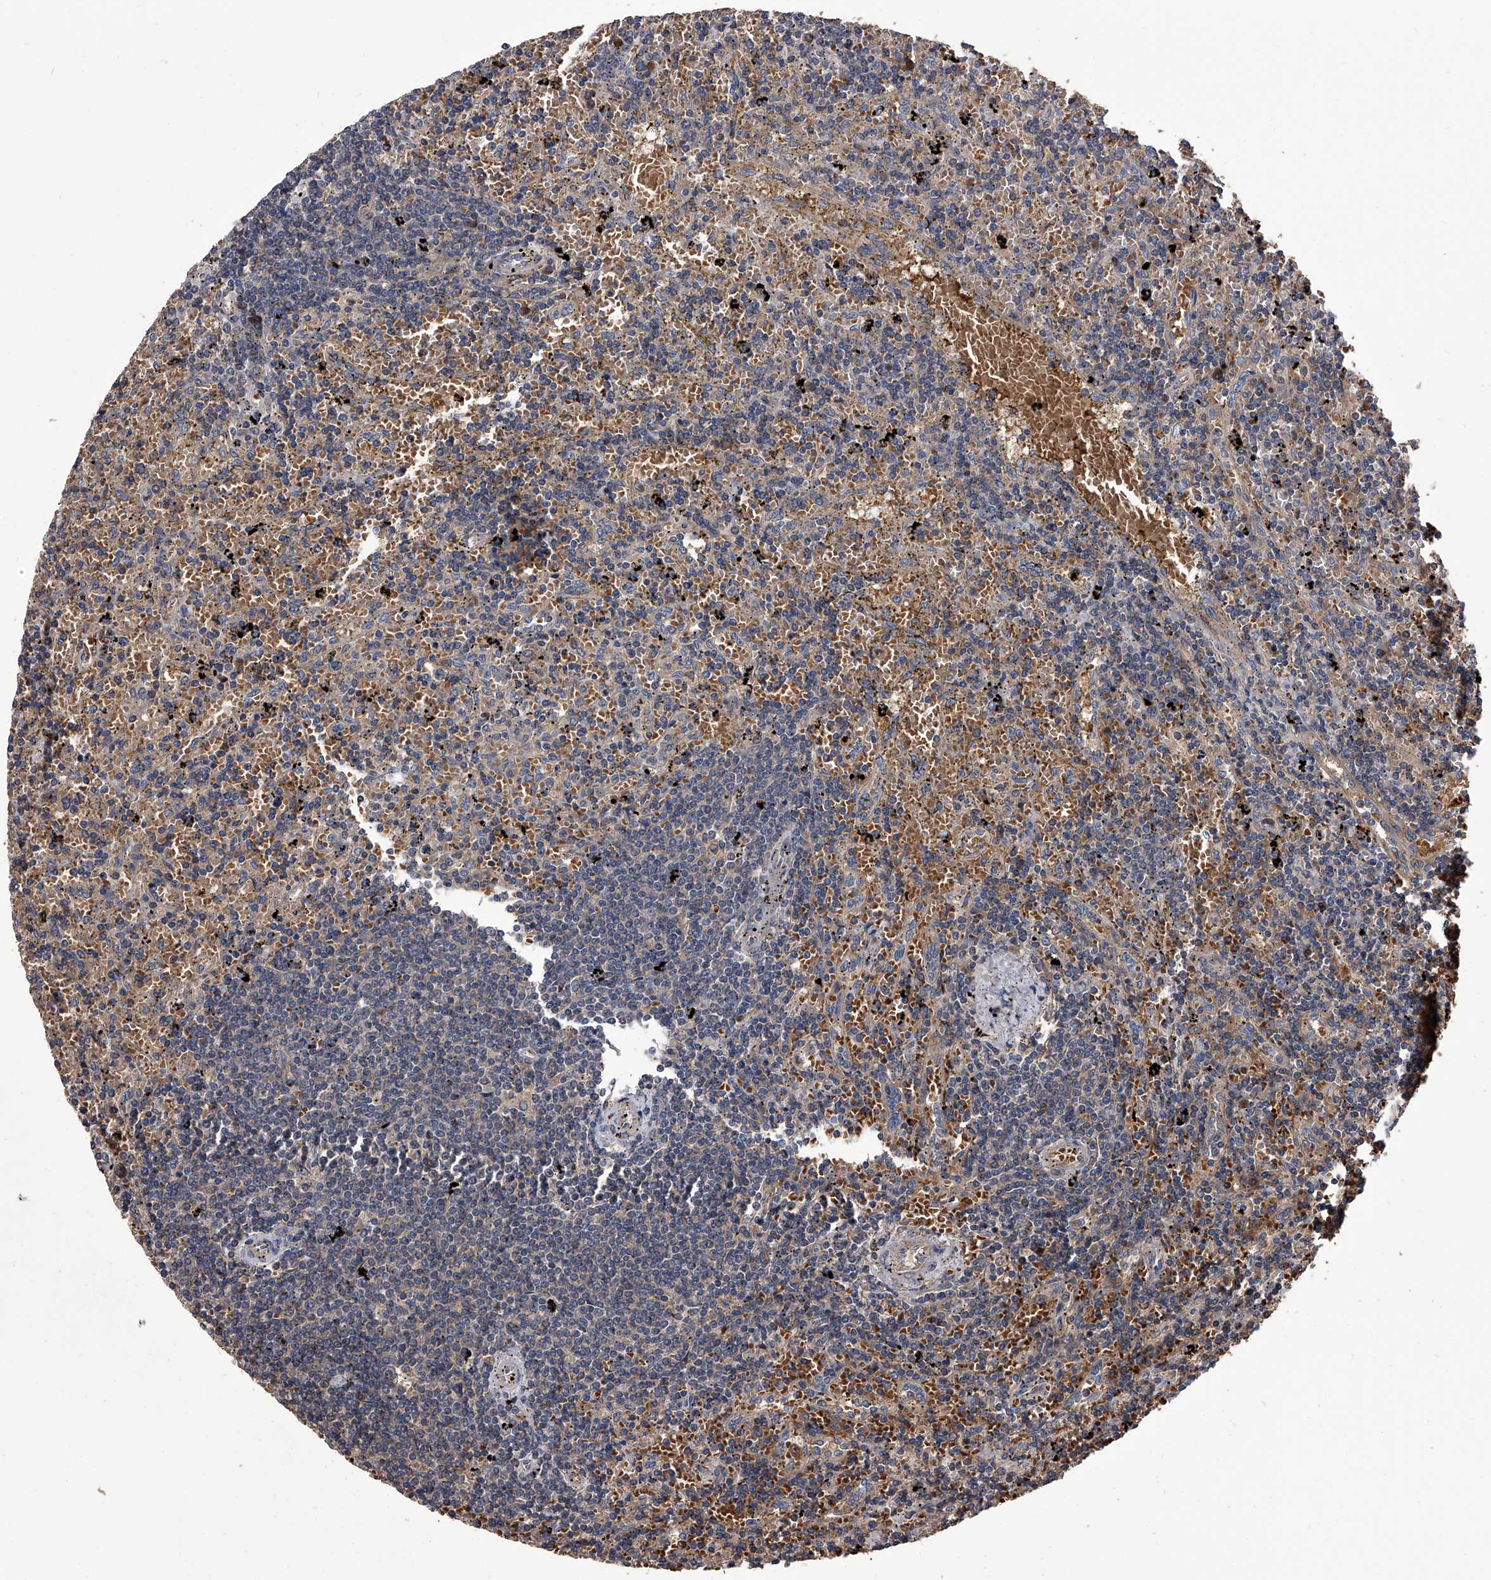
{"staining": {"intensity": "negative", "quantity": "none", "location": "none"}, "tissue": "lymphoma", "cell_type": "Tumor cells", "image_type": "cancer", "snomed": [{"axis": "morphology", "description": "Malignant lymphoma, non-Hodgkin's type, Low grade"}, {"axis": "topography", "description": "Spleen"}], "caption": "This is a micrograph of immunohistochemistry (IHC) staining of malignant lymphoma, non-Hodgkin's type (low-grade), which shows no expression in tumor cells.", "gene": "STK36", "patient": {"sex": "male", "age": 76}}